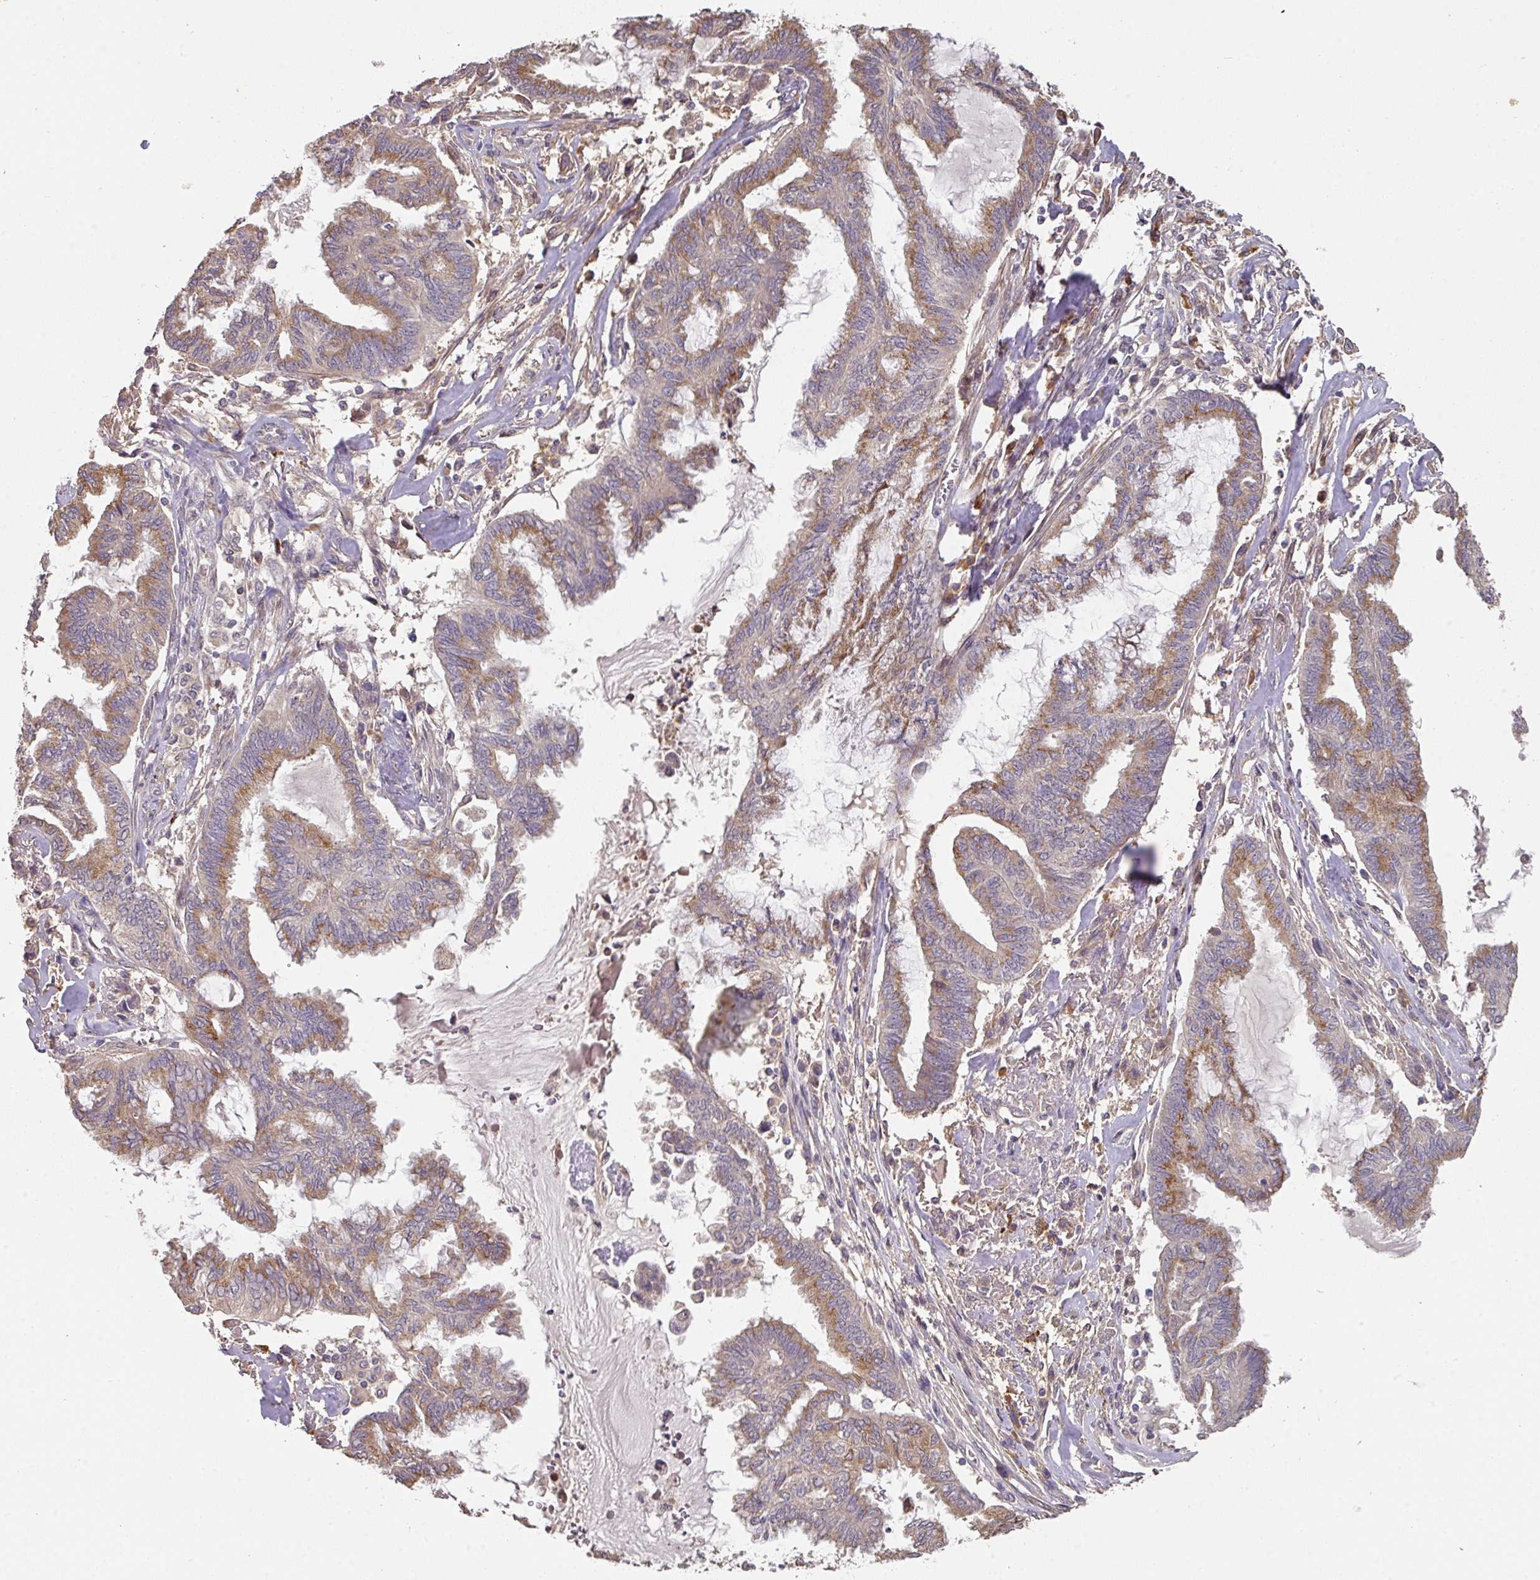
{"staining": {"intensity": "moderate", "quantity": ">75%", "location": "cytoplasmic/membranous"}, "tissue": "endometrial cancer", "cell_type": "Tumor cells", "image_type": "cancer", "snomed": [{"axis": "morphology", "description": "Adenocarcinoma, NOS"}, {"axis": "topography", "description": "Endometrium"}], "caption": "Immunohistochemistry photomicrograph of endometrial cancer (adenocarcinoma) stained for a protein (brown), which demonstrates medium levels of moderate cytoplasmic/membranous positivity in approximately >75% of tumor cells.", "gene": "ACVR2B", "patient": {"sex": "female", "age": 86}}